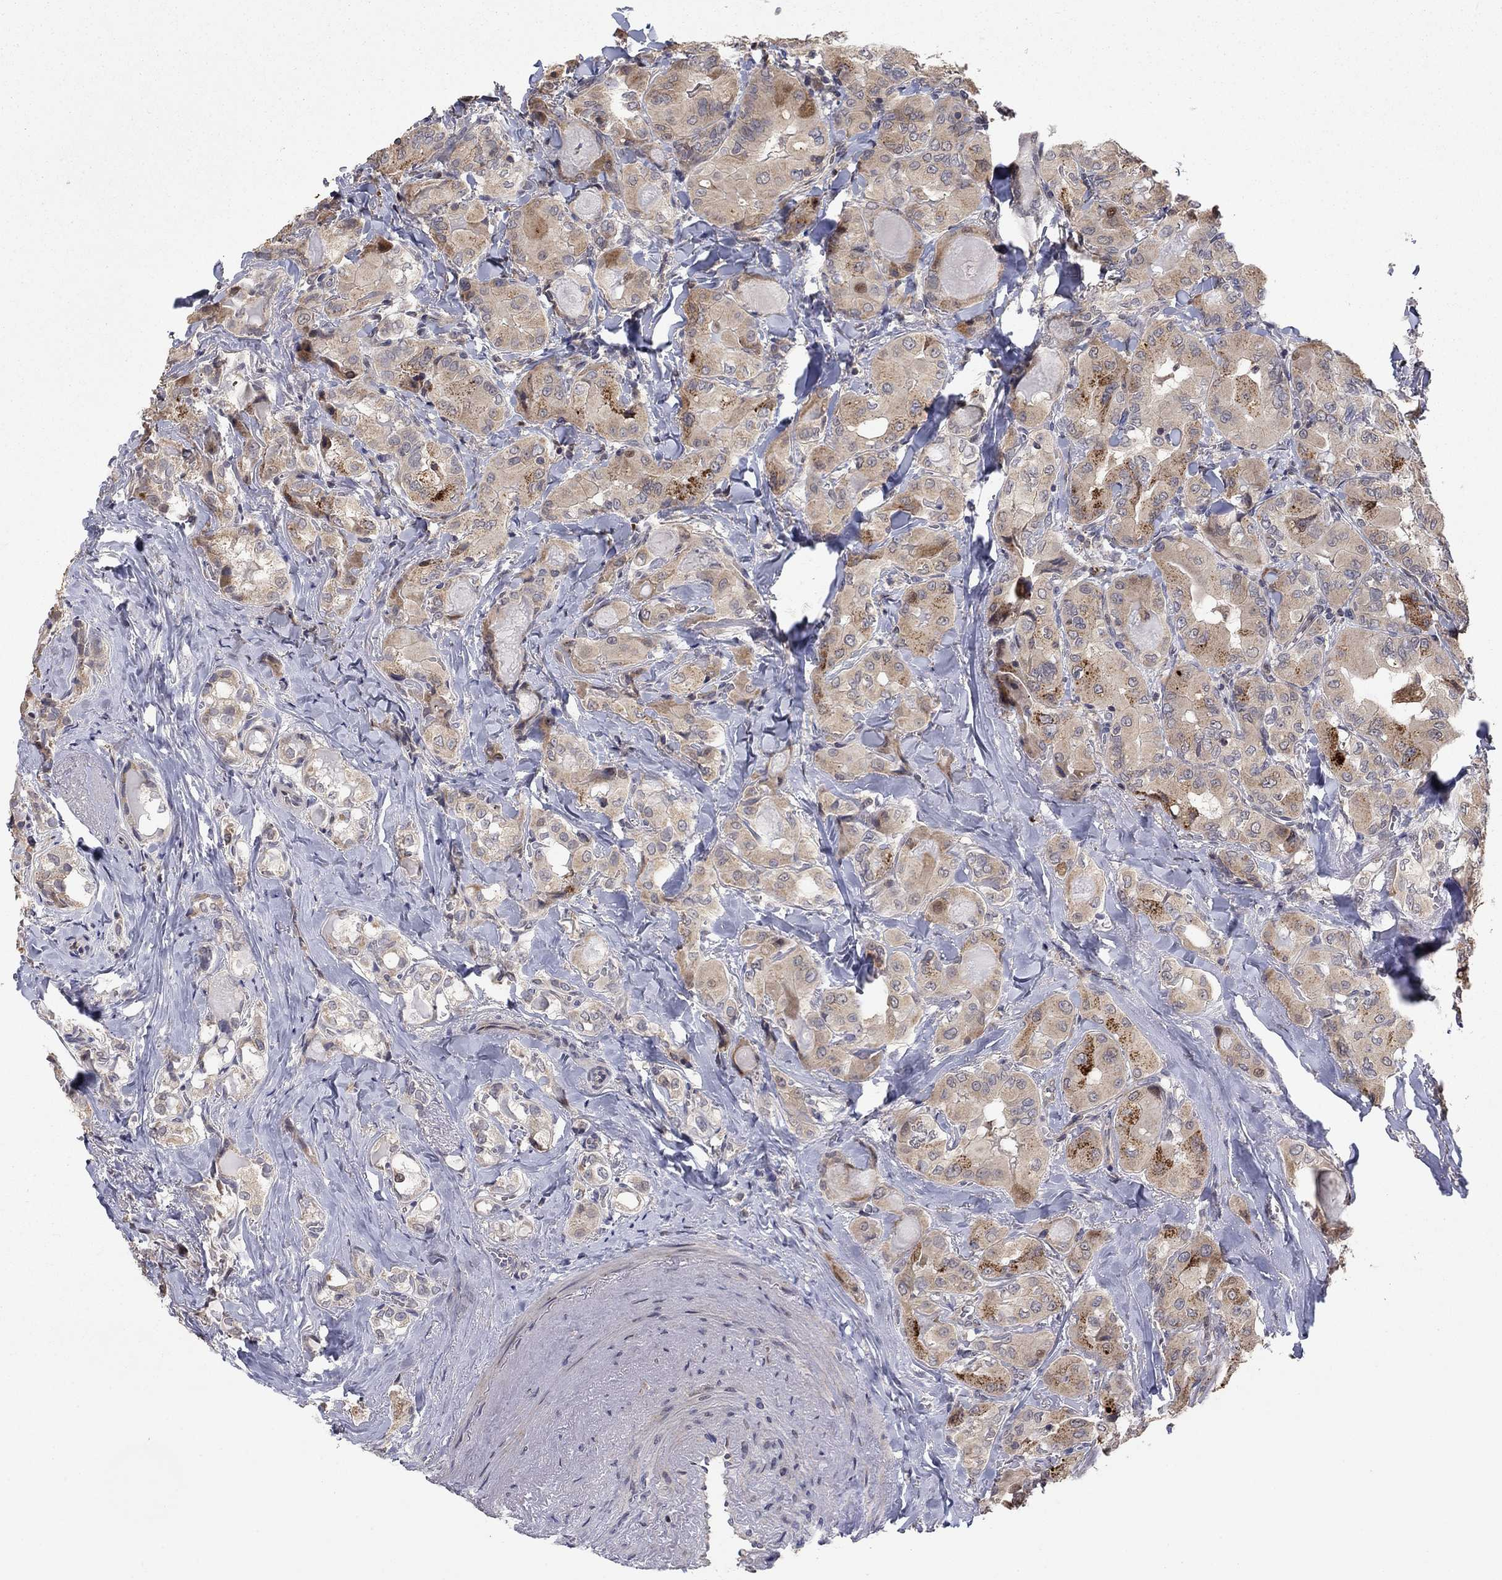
{"staining": {"intensity": "strong", "quantity": "<25%", "location": "cytoplasmic/membranous"}, "tissue": "thyroid cancer", "cell_type": "Tumor cells", "image_type": "cancer", "snomed": [{"axis": "morphology", "description": "Normal tissue, NOS"}, {"axis": "morphology", "description": "Papillary adenocarcinoma, NOS"}, {"axis": "topography", "description": "Thyroid gland"}], "caption": "The image exhibits a brown stain indicating the presence of a protein in the cytoplasmic/membranous of tumor cells in thyroid cancer.", "gene": "LPCAT4", "patient": {"sex": "female", "age": 66}}